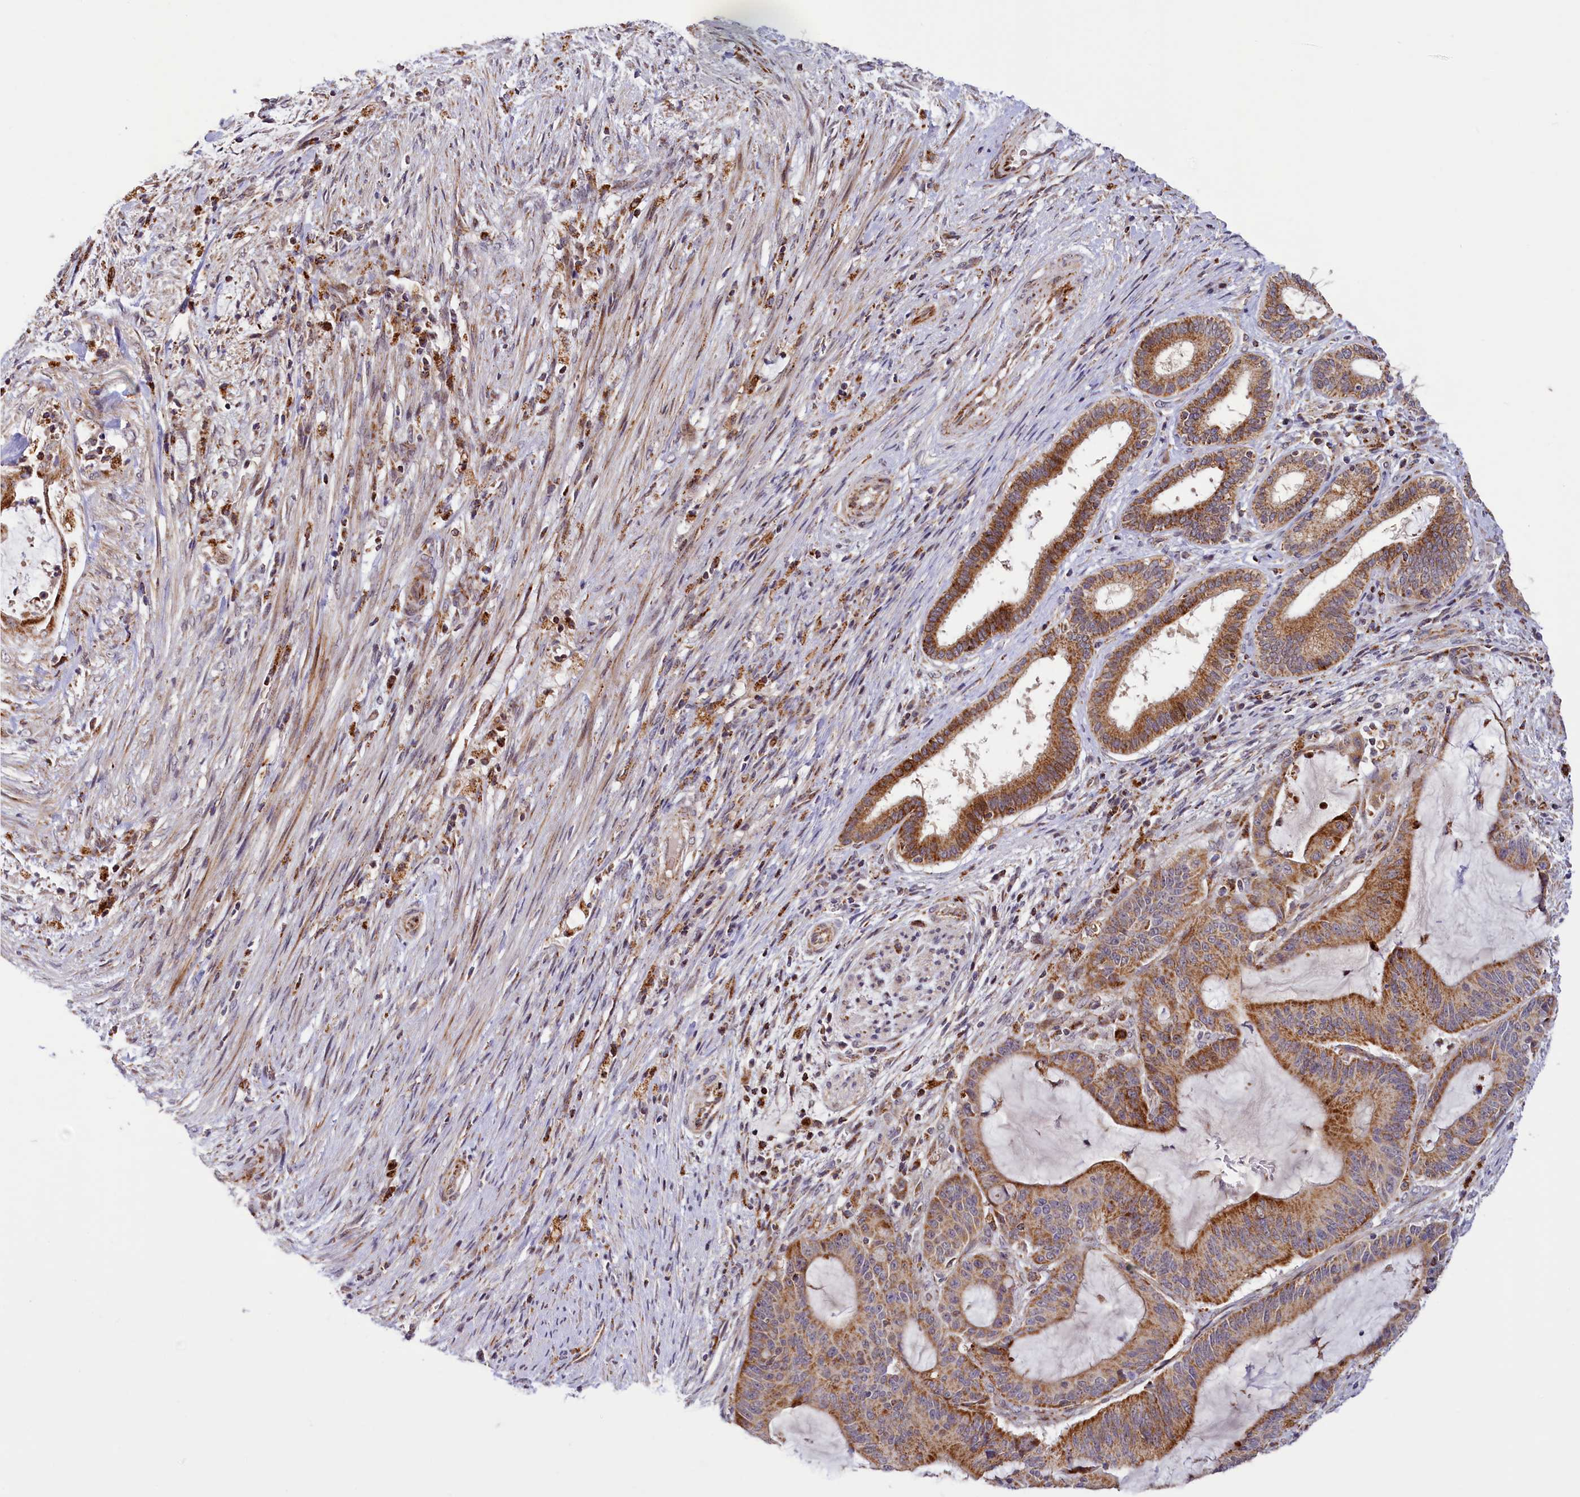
{"staining": {"intensity": "moderate", "quantity": ">75%", "location": "cytoplasmic/membranous"}, "tissue": "liver cancer", "cell_type": "Tumor cells", "image_type": "cancer", "snomed": [{"axis": "morphology", "description": "Normal tissue, NOS"}, {"axis": "morphology", "description": "Cholangiocarcinoma"}, {"axis": "topography", "description": "Liver"}, {"axis": "topography", "description": "Peripheral nerve tissue"}], "caption": "The image displays staining of liver cancer (cholangiocarcinoma), revealing moderate cytoplasmic/membranous protein staining (brown color) within tumor cells.", "gene": "DYNC2H1", "patient": {"sex": "female", "age": 73}}